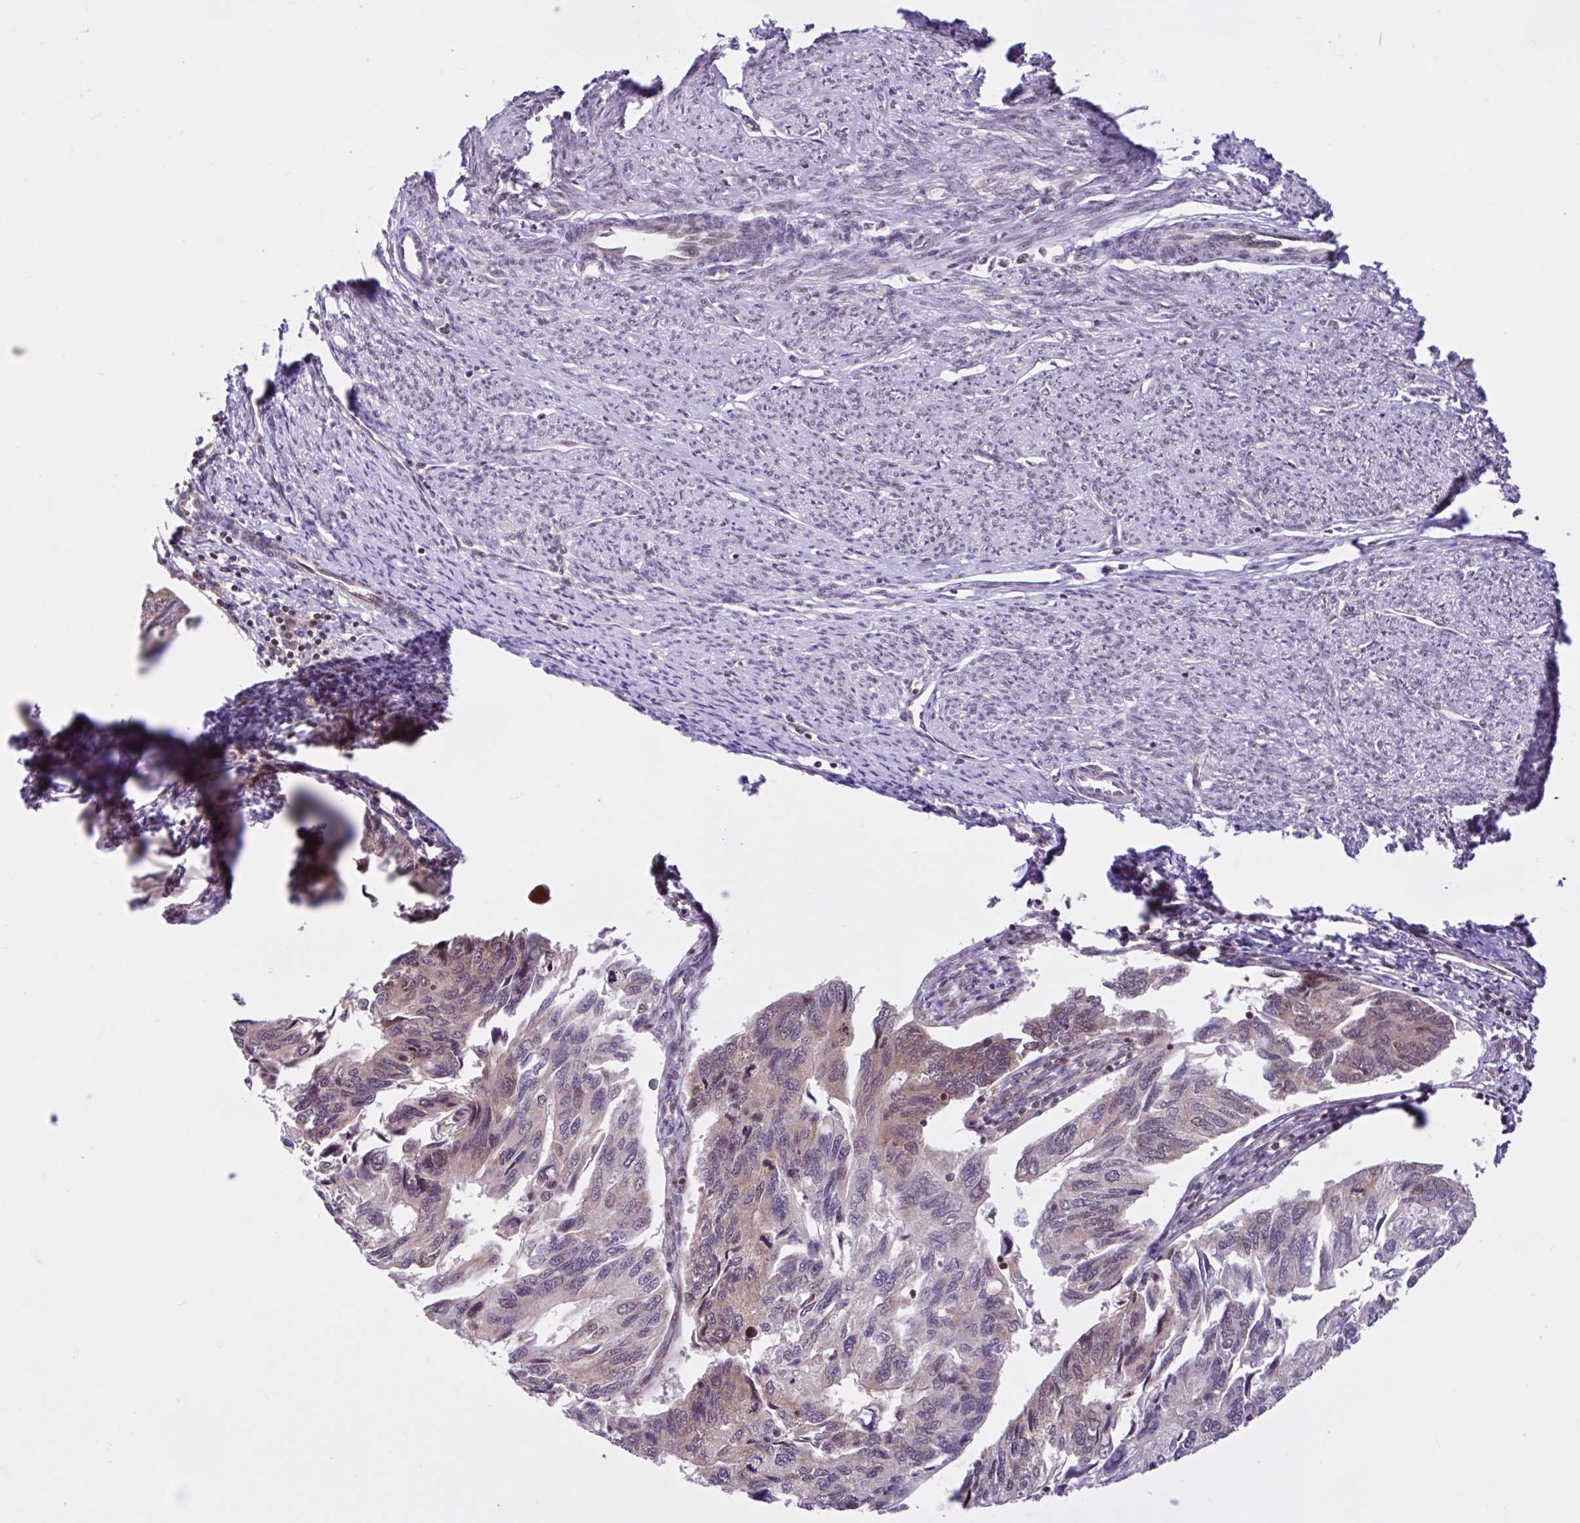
{"staining": {"intensity": "moderate", "quantity": "<25%", "location": "nuclear"}, "tissue": "endometrial cancer", "cell_type": "Tumor cells", "image_type": "cancer", "snomed": [{"axis": "morphology", "description": "Carcinoma, NOS"}, {"axis": "topography", "description": "Uterus"}], "caption": "Brown immunohistochemical staining in endometrial carcinoma shows moderate nuclear expression in approximately <25% of tumor cells.", "gene": "CCDC12", "patient": {"sex": "female", "age": 76}}